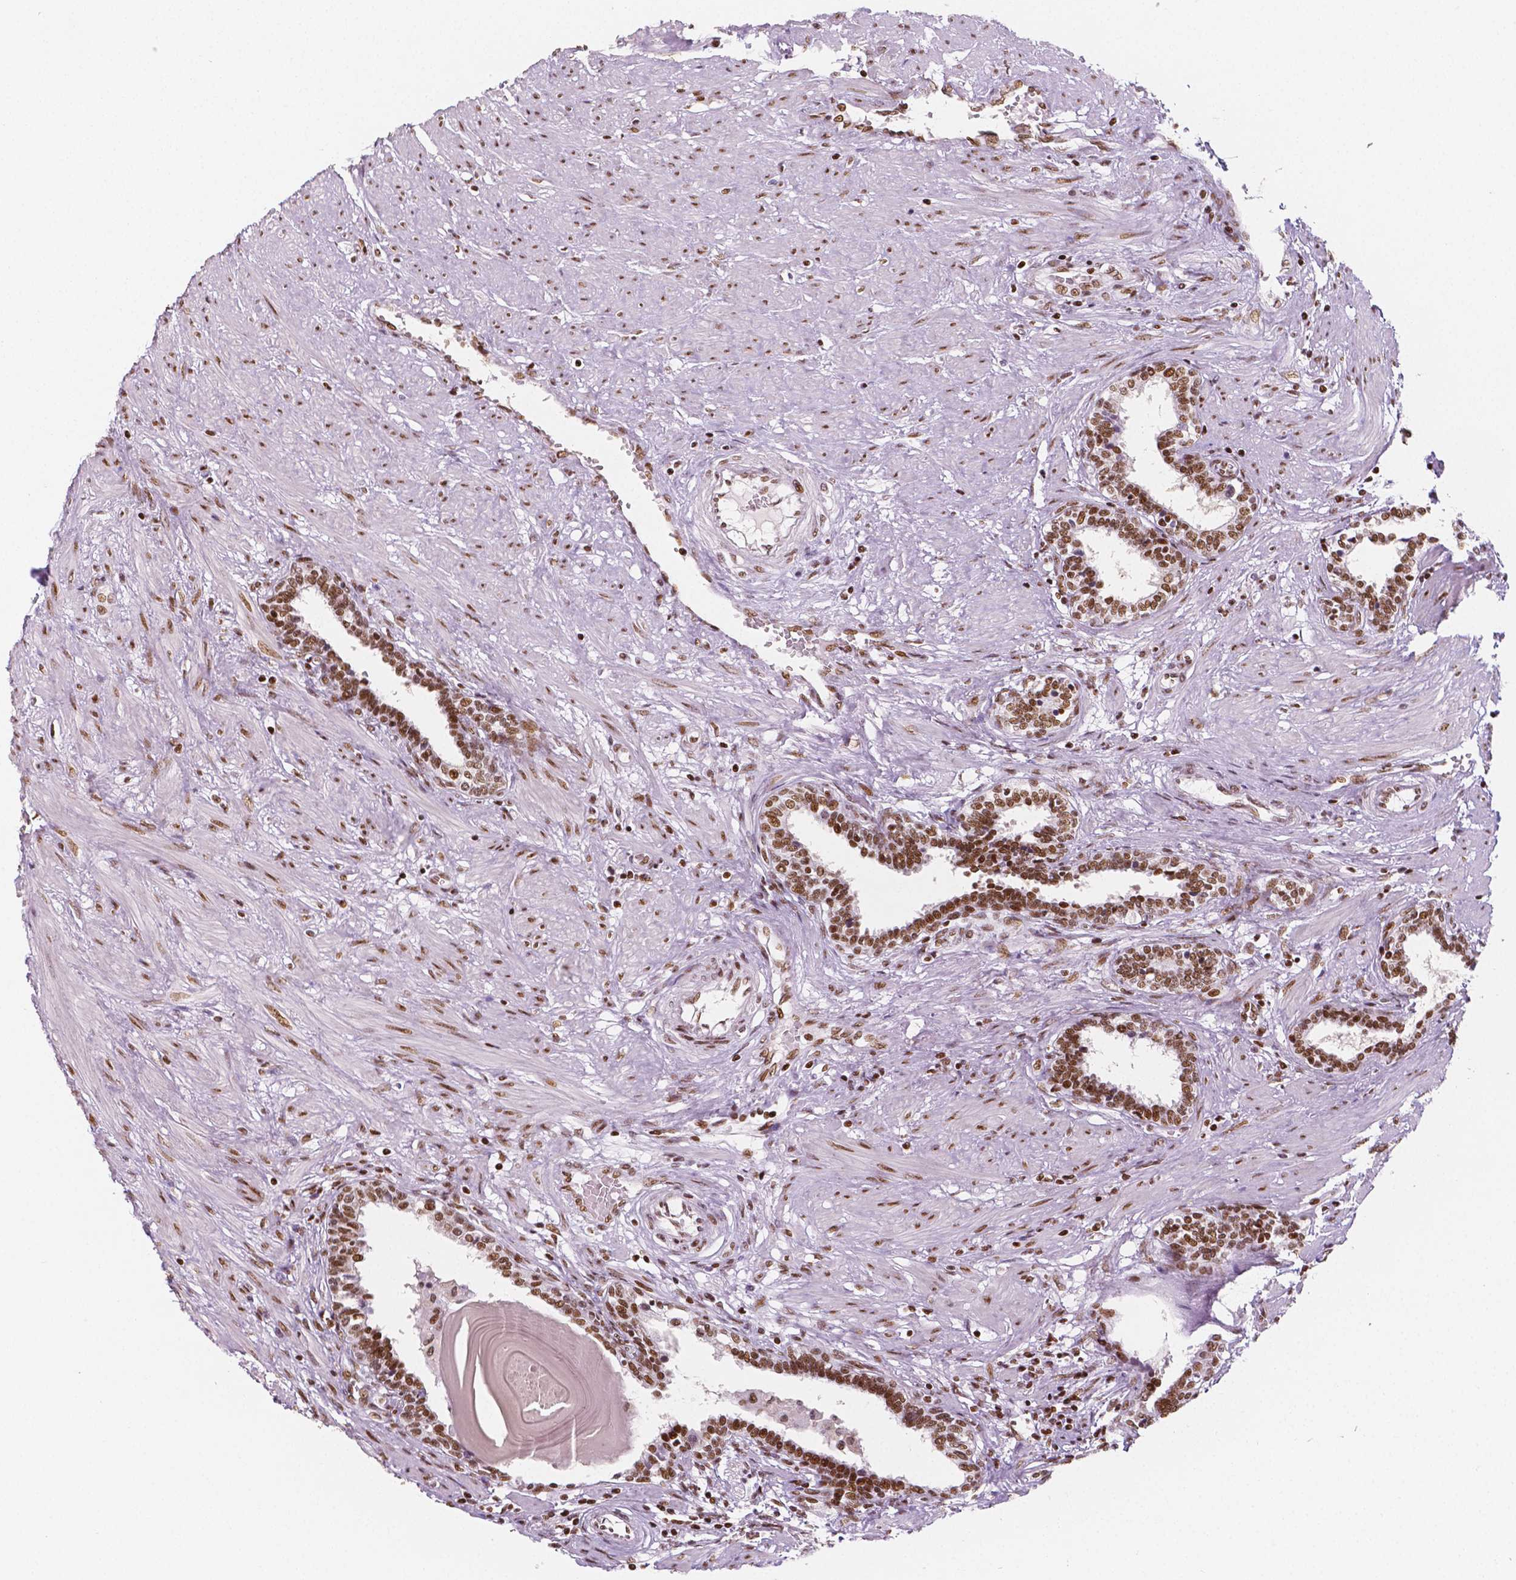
{"staining": {"intensity": "moderate", "quantity": ">75%", "location": "nuclear"}, "tissue": "prostate", "cell_type": "Glandular cells", "image_type": "normal", "snomed": [{"axis": "morphology", "description": "Normal tissue, NOS"}, {"axis": "topography", "description": "Prostate"}], "caption": "DAB (3,3'-diaminobenzidine) immunohistochemical staining of unremarkable human prostate displays moderate nuclear protein positivity in about >75% of glandular cells.", "gene": "HDAC1", "patient": {"sex": "male", "age": 55}}